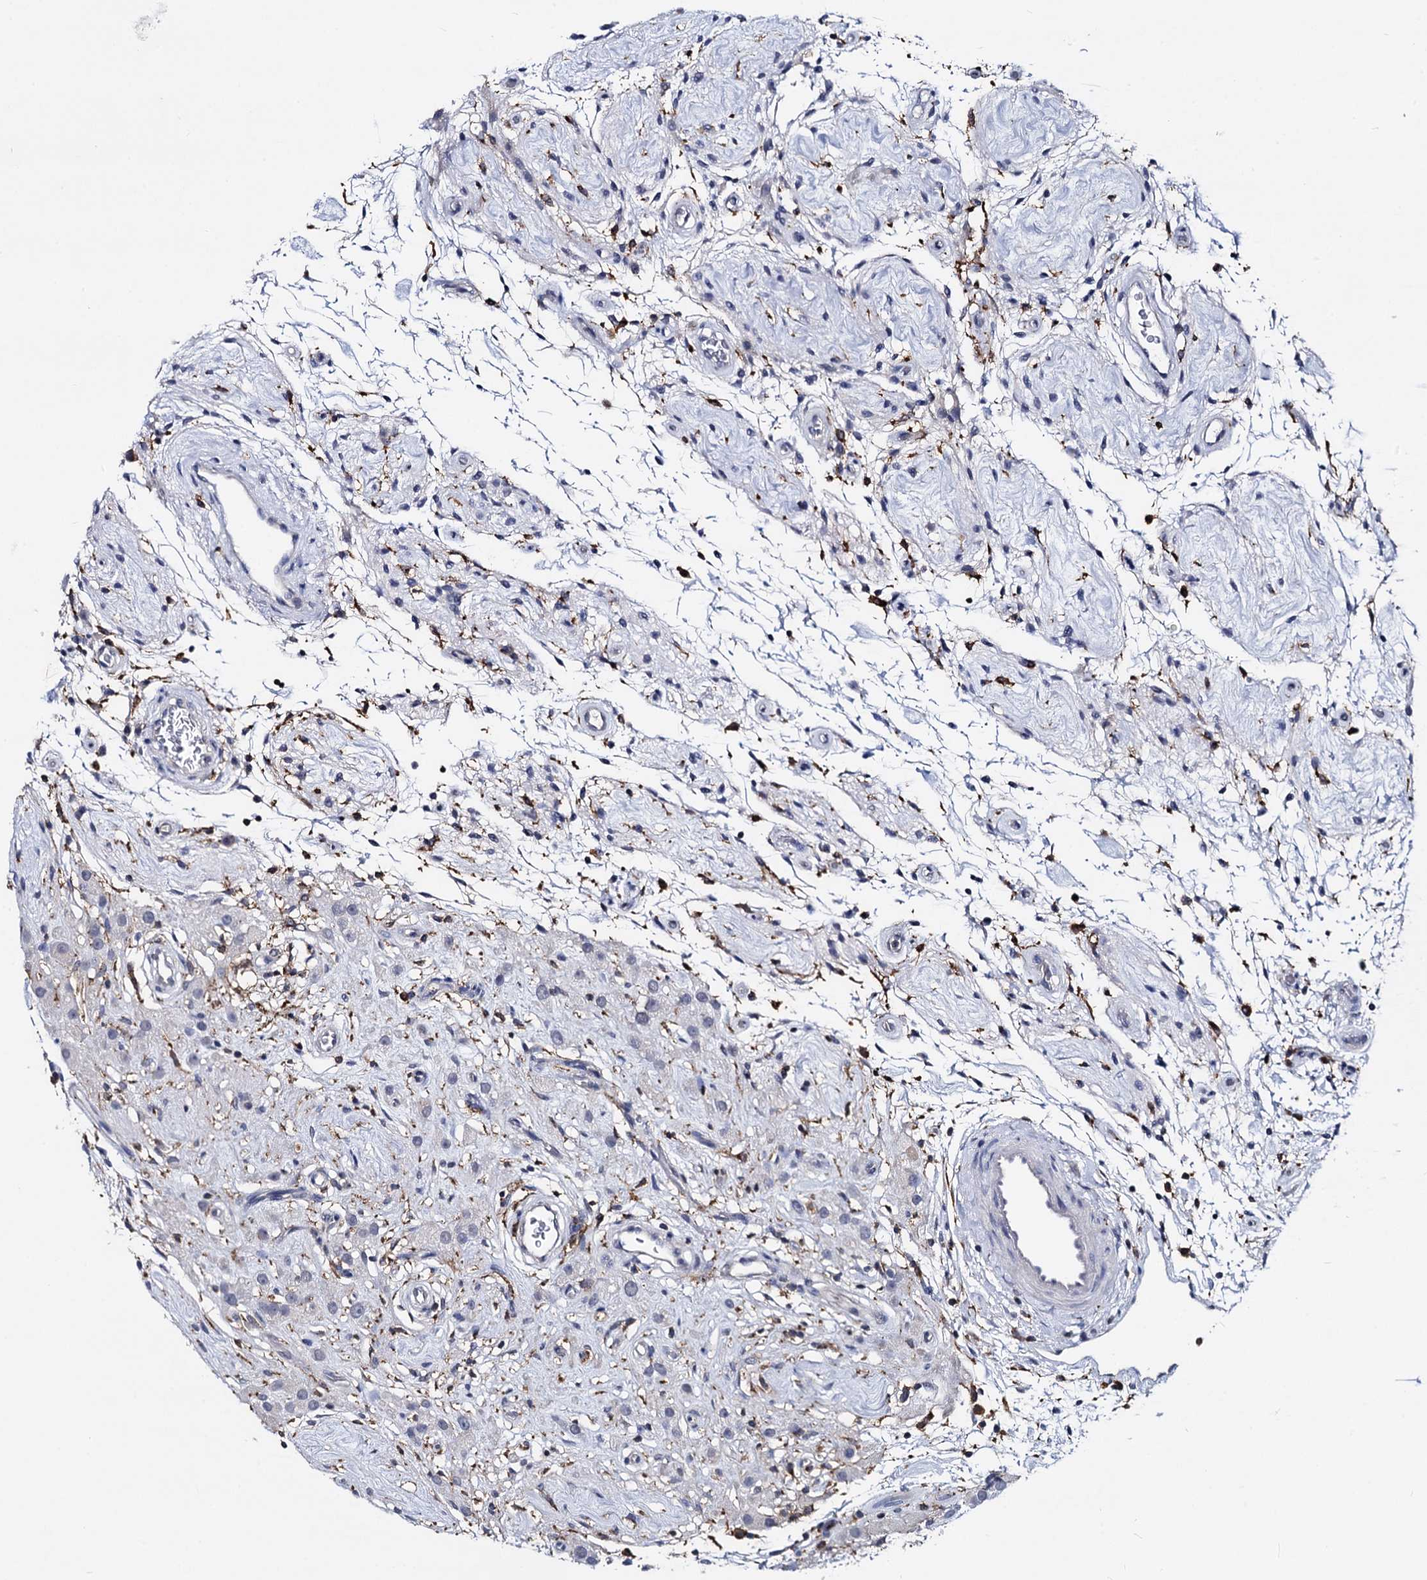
{"staining": {"intensity": "negative", "quantity": "none", "location": "none"}, "tissue": "testis cancer", "cell_type": "Tumor cells", "image_type": "cancer", "snomed": [{"axis": "morphology", "description": "Seminoma, NOS"}, {"axis": "topography", "description": "Testis"}], "caption": "Tumor cells are negative for protein expression in human testis cancer (seminoma). (IHC, brightfield microscopy, high magnification).", "gene": "RHOG", "patient": {"sex": "male", "age": 49}}